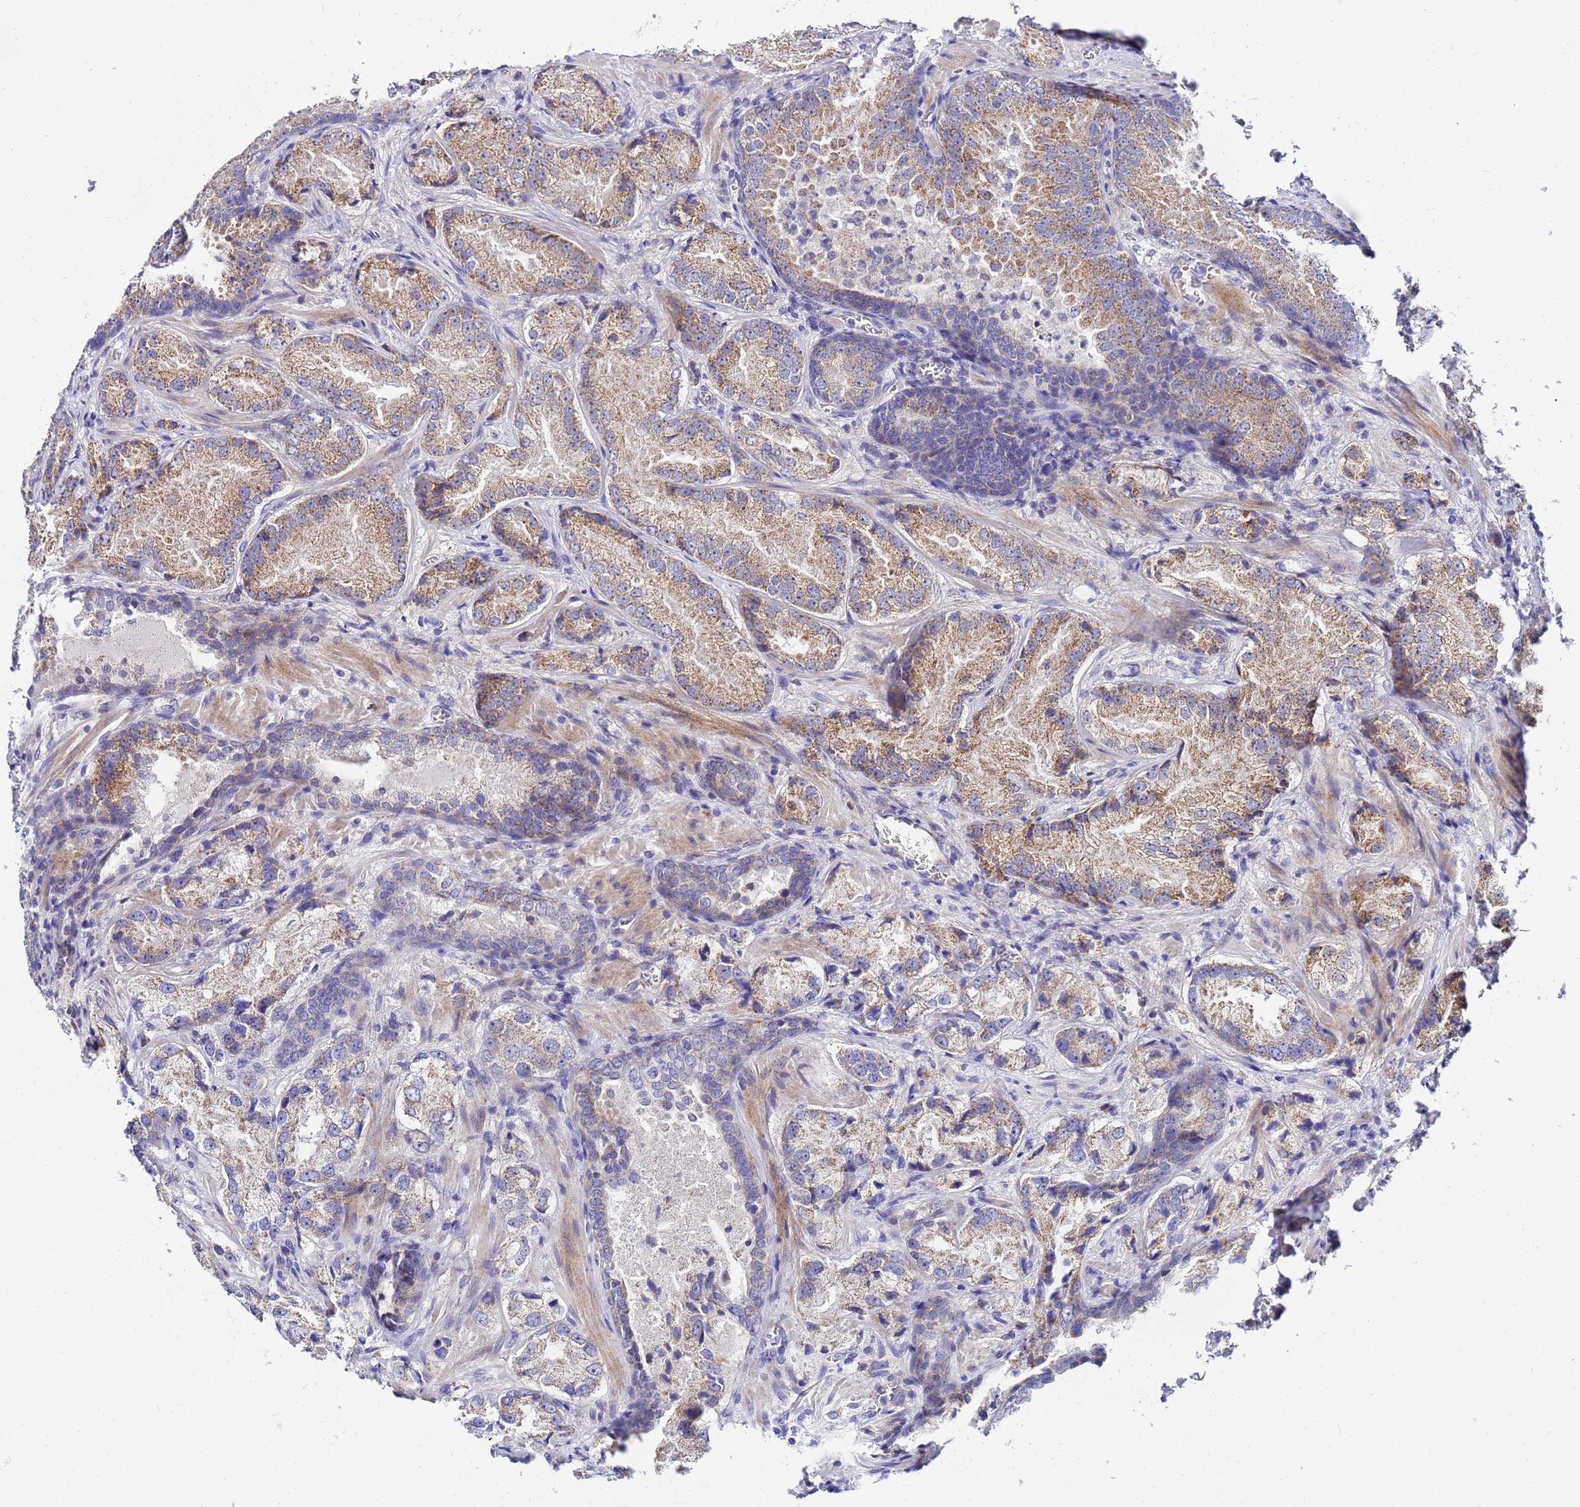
{"staining": {"intensity": "moderate", "quantity": ">75%", "location": "cytoplasmic/membranous"}, "tissue": "prostate cancer", "cell_type": "Tumor cells", "image_type": "cancer", "snomed": [{"axis": "morphology", "description": "Adenocarcinoma, Low grade"}, {"axis": "topography", "description": "Prostate"}], "caption": "This photomicrograph reveals immunohistochemistry (IHC) staining of human prostate cancer (adenocarcinoma (low-grade)), with medium moderate cytoplasmic/membranous staining in approximately >75% of tumor cells.", "gene": "FAHD2A", "patient": {"sex": "male", "age": 74}}